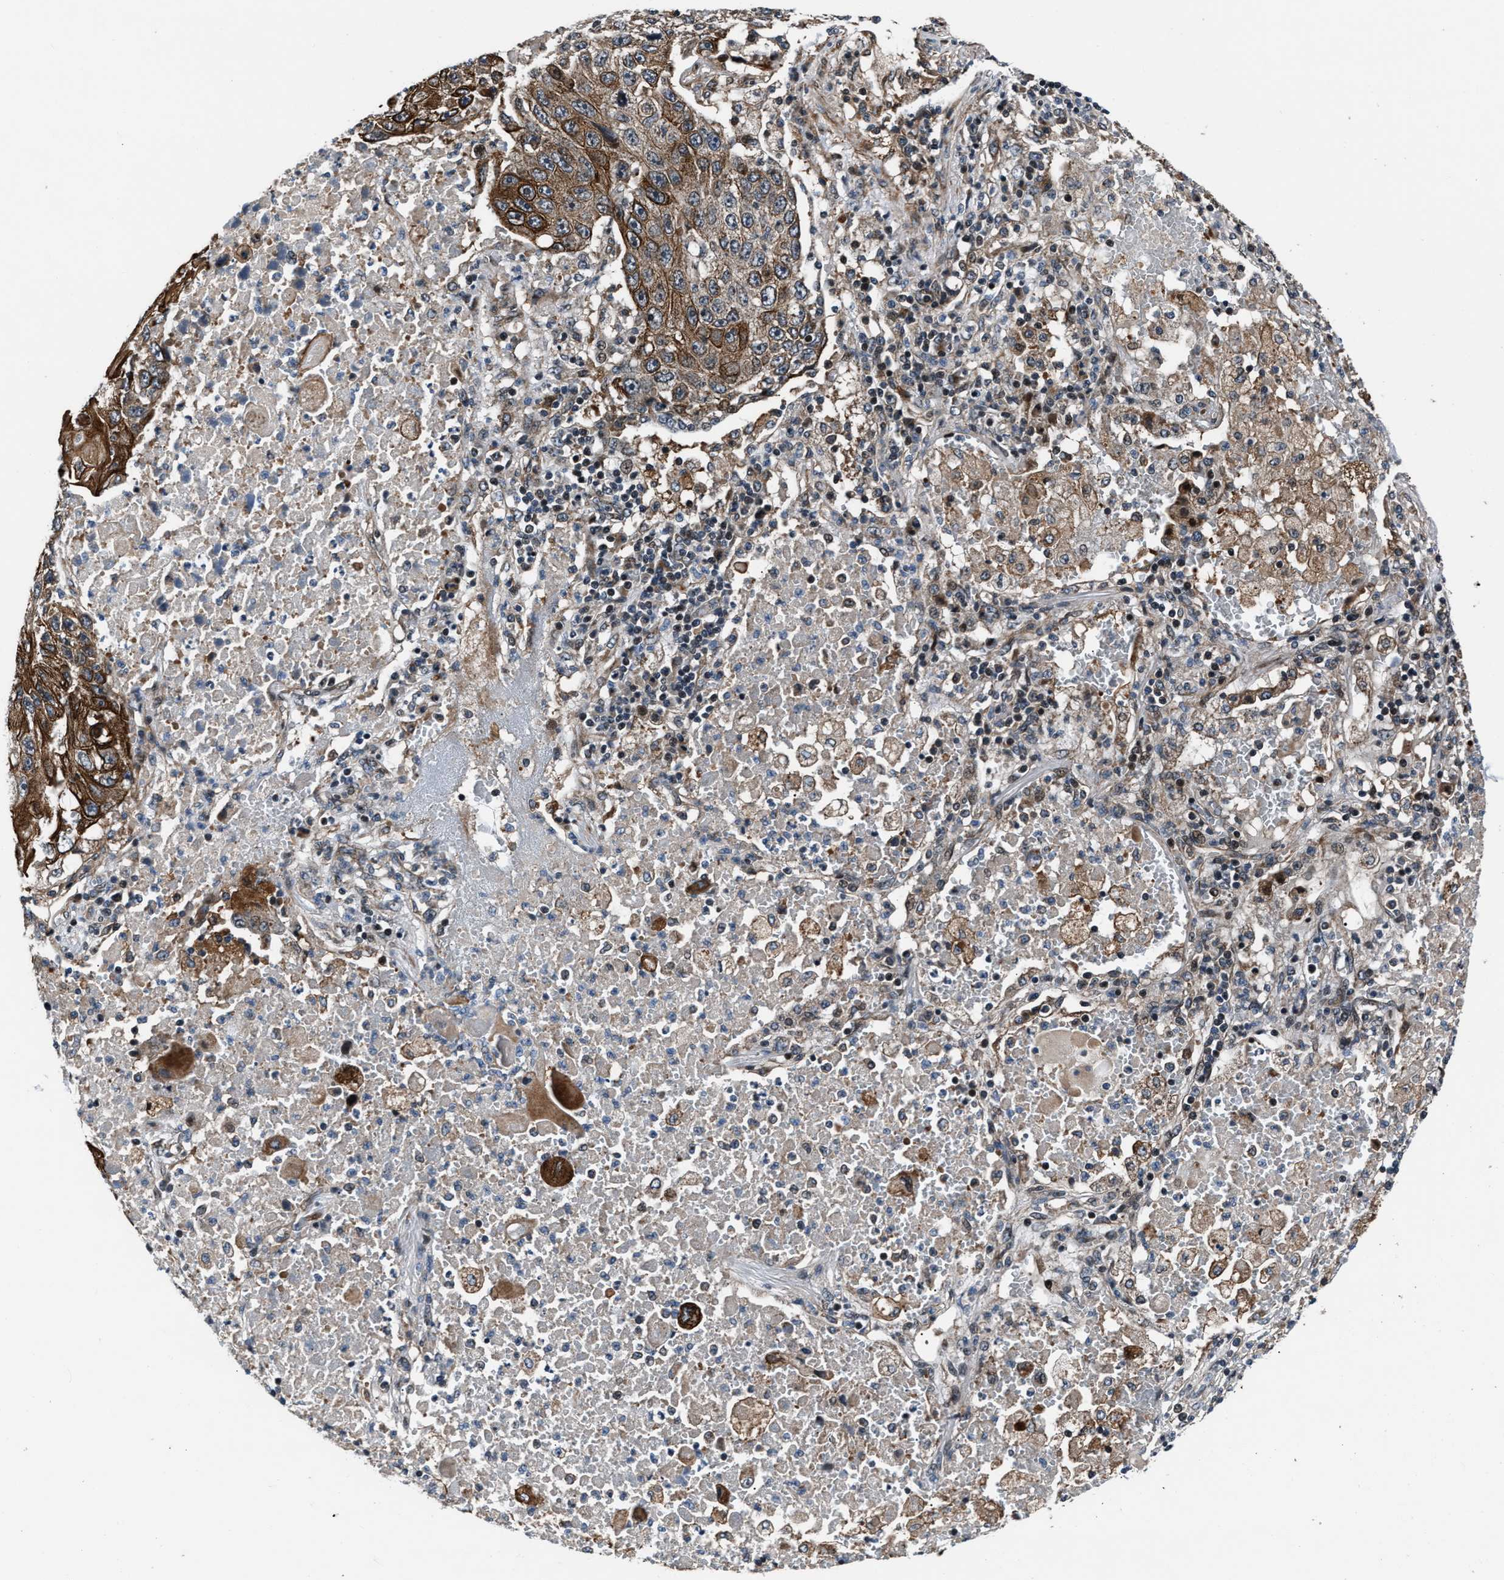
{"staining": {"intensity": "moderate", "quantity": ">75%", "location": "cytoplasmic/membranous"}, "tissue": "lung cancer", "cell_type": "Tumor cells", "image_type": "cancer", "snomed": [{"axis": "morphology", "description": "Squamous cell carcinoma, NOS"}, {"axis": "topography", "description": "Lung"}], "caption": "About >75% of tumor cells in lung cancer (squamous cell carcinoma) show moderate cytoplasmic/membranous protein staining as visualized by brown immunohistochemical staining.", "gene": "DYNC2I1", "patient": {"sex": "male", "age": 61}}